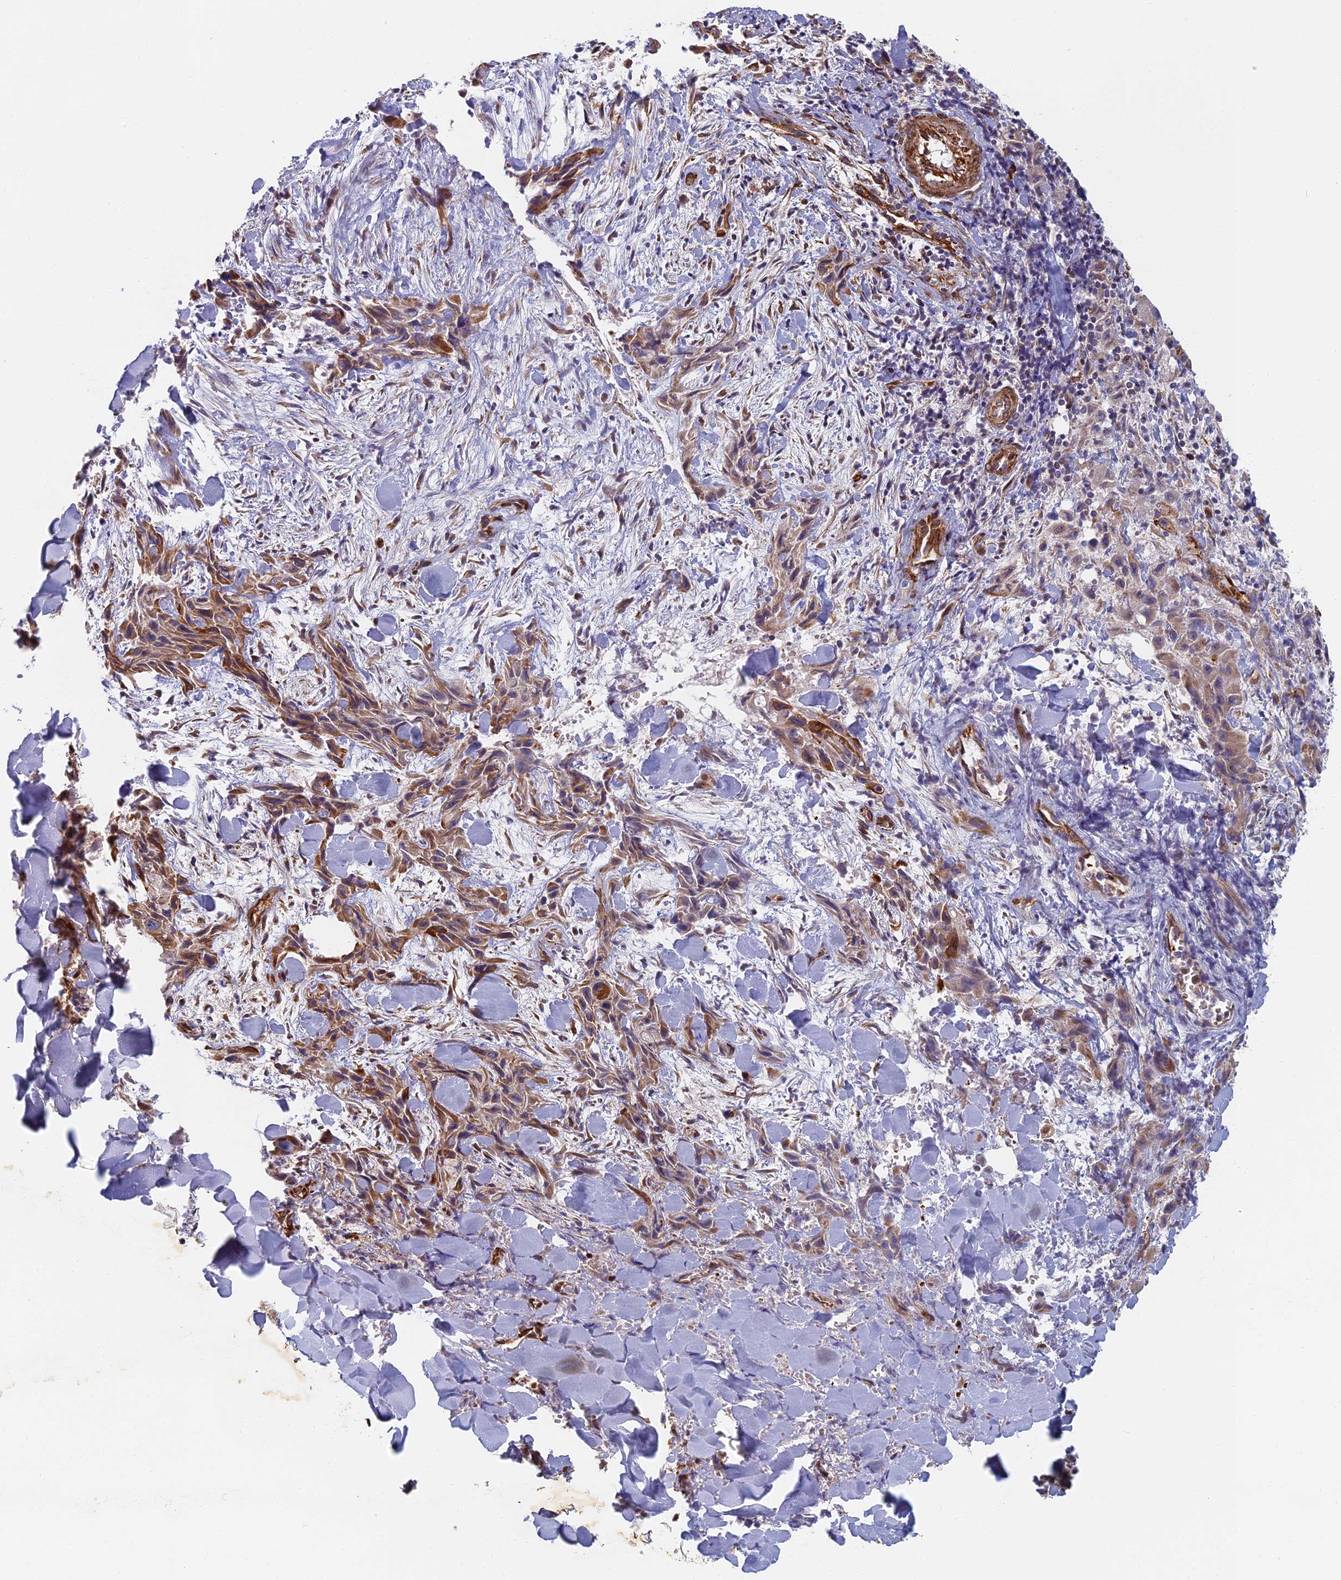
{"staining": {"intensity": "strong", "quantity": "25%-75%", "location": "cytoplasmic/membranous"}, "tissue": "skin cancer", "cell_type": "Tumor cells", "image_type": "cancer", "snomed": [{"axis": "morphology", "description": "Squamous cell carcinoma, NOS"}, {"axis": "topography", "description": "Skin"}, {"axis": "topography", "description": "Subcutis"}], "caption": "Immunohistochemical staining of human squamous cell carcinoma (skin) reveals high levels of strong cytoplasmic/membranous protein expression in about 25%-75% of tumor cells.", "gene": "ABCB10", "patient": {"sex": "male", "age": 73}}